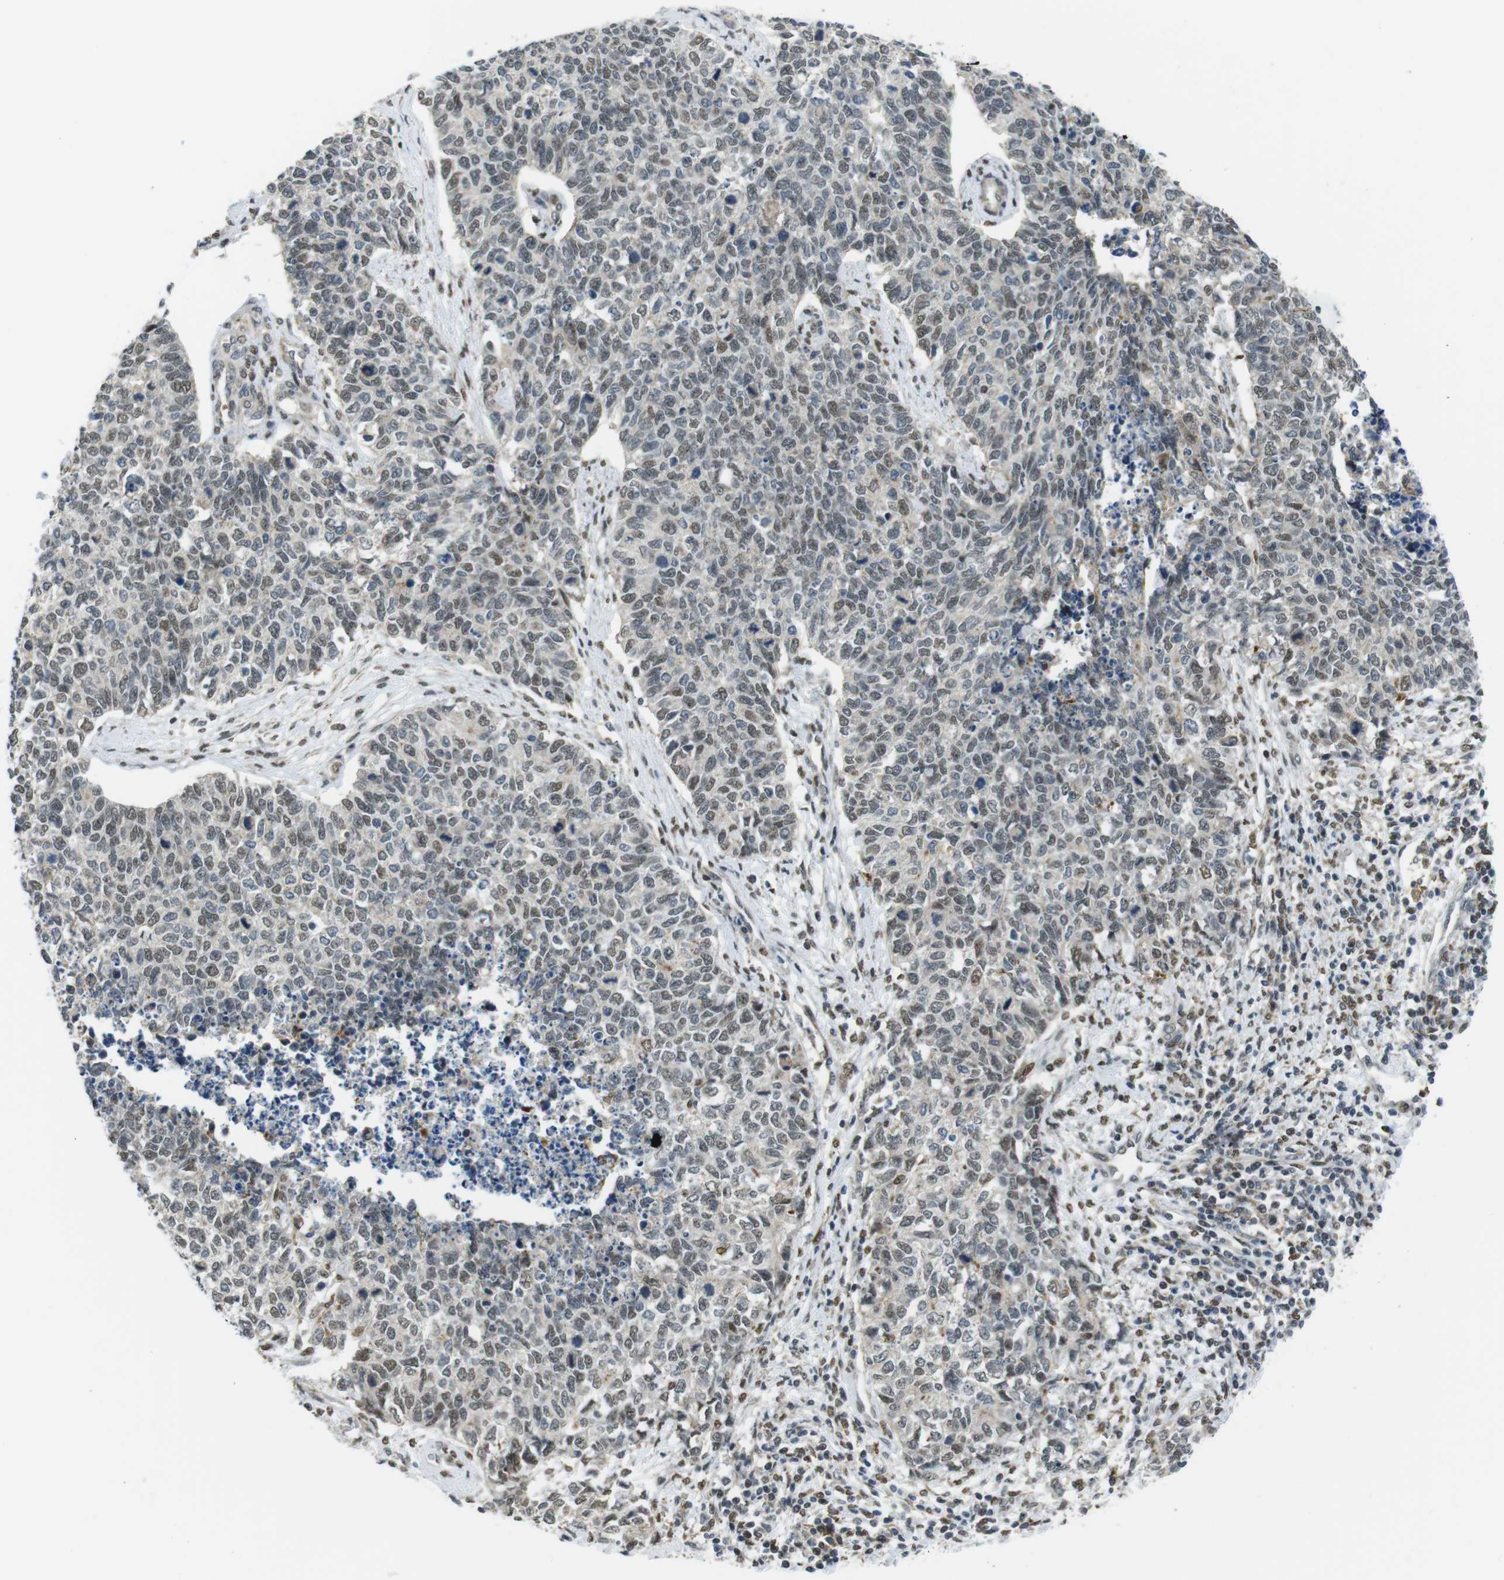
{"staining": {"intensity": "weak", "quantity": "25%-75%", "location": "nuclear"}, "tissue": "cervical cancer", "cell_type": "Tumor cells", "image_type": "cancer", "snomed": [{"axis": "morphology", "description": "Squamous cell carcinoma, NOS"}, {"axis": "topography", "description": "Cervix"}], "caption": "Human squamous cell carcinoma (cervical) stained with a protein marker demonstrates weak staining in tumor cells.", "gene": "USP7", "patient": {"sex": "female", "age": 63}}